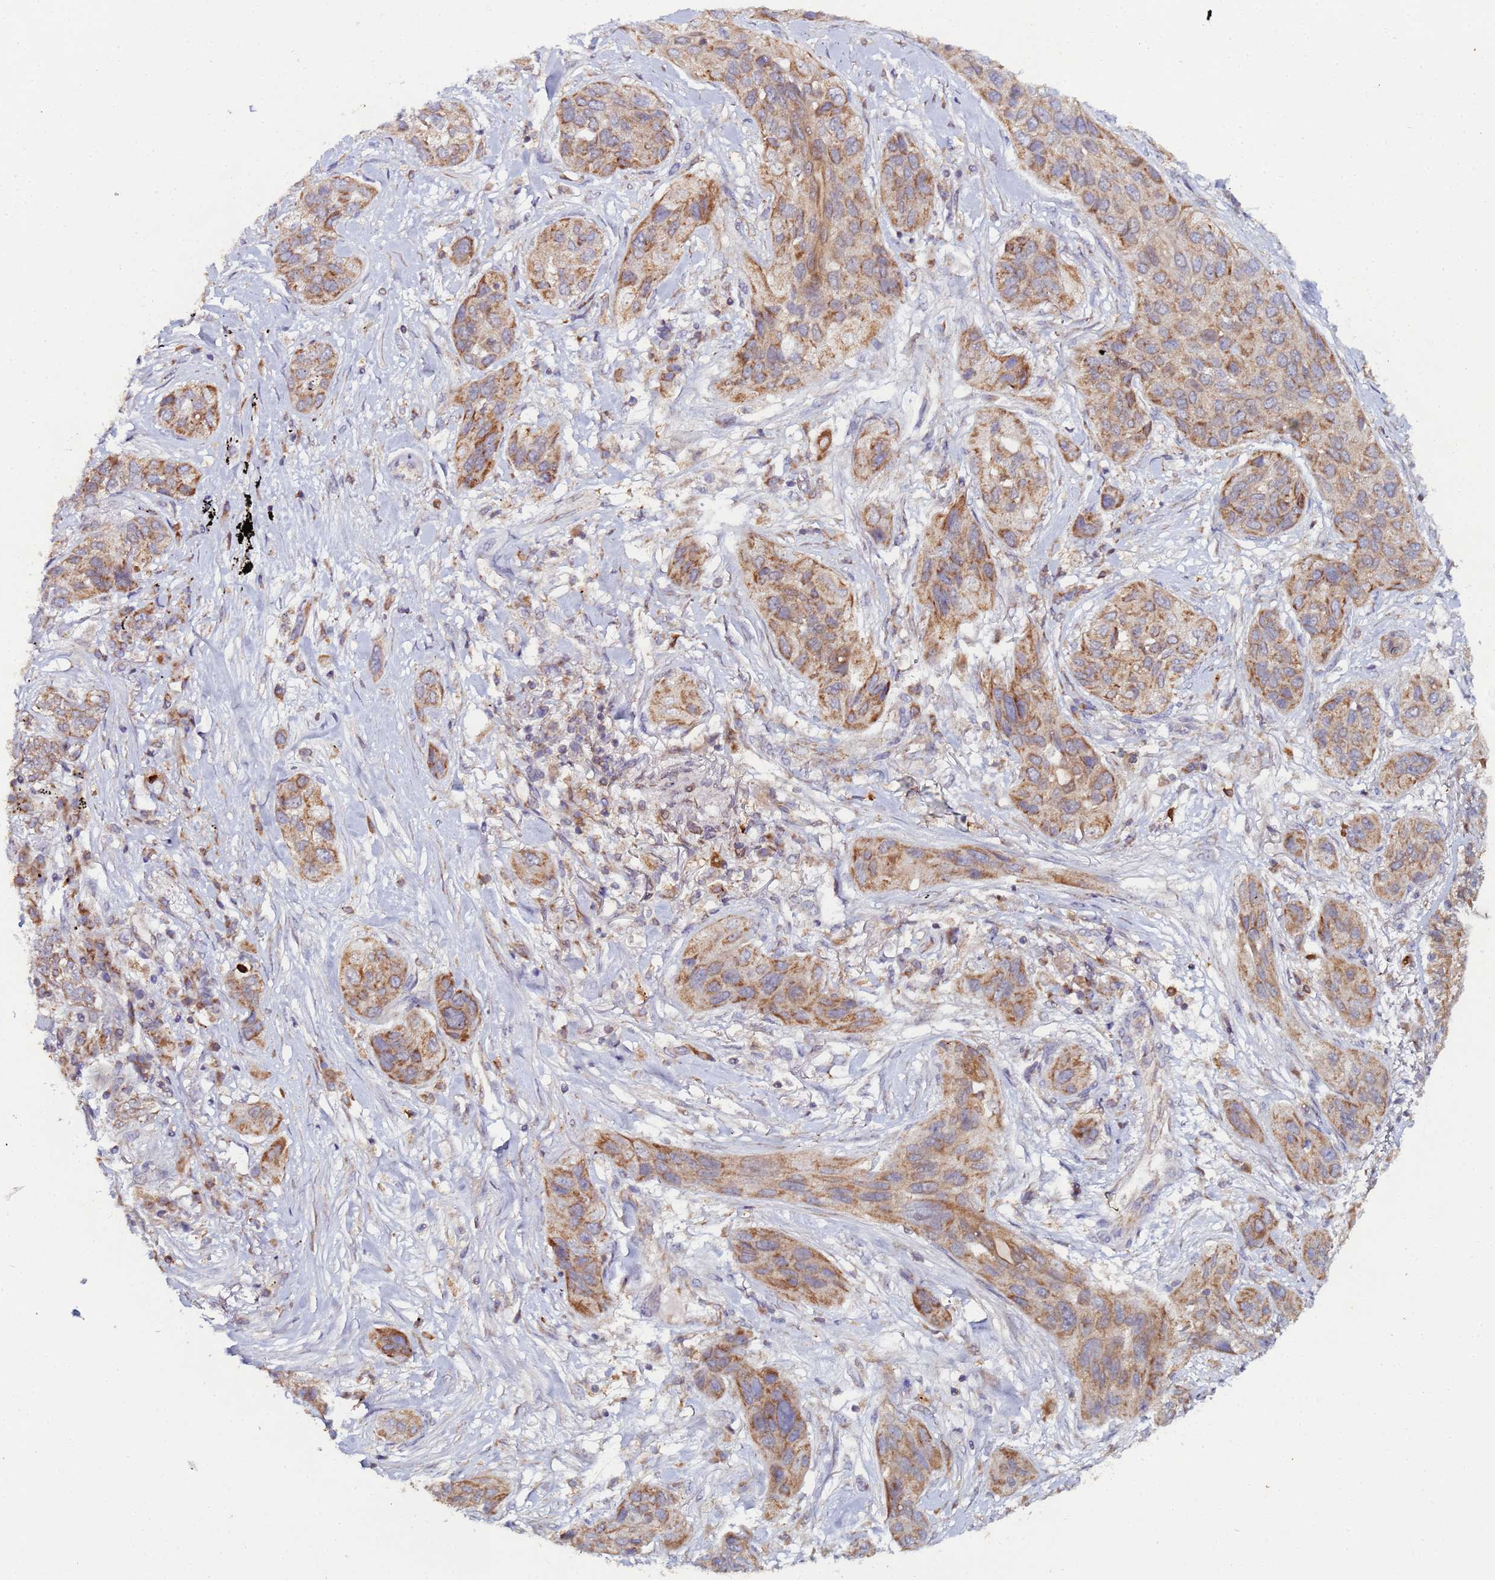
{"staining": {"intensity": "moderate", "quantity": ">75%", "location": "cytoplasmic/membranous"}, "tissue": "lung cancer", "cell_type": "Tumor cells", "image_type": "cancer", "snomed": [{"axis": "morphology", "description": "Squamous cell carcinoma, NOS"}, {"axis": "topography", "description": "Lung"}], "caption": "Brown immunohistochemical staining in human lung cancer reveals moderate cytoplasmic/membranous positivity in approximately >75% of tumor cells.", "gene": "CCDC127", "patient": {"sex": "female", "age": 70}}